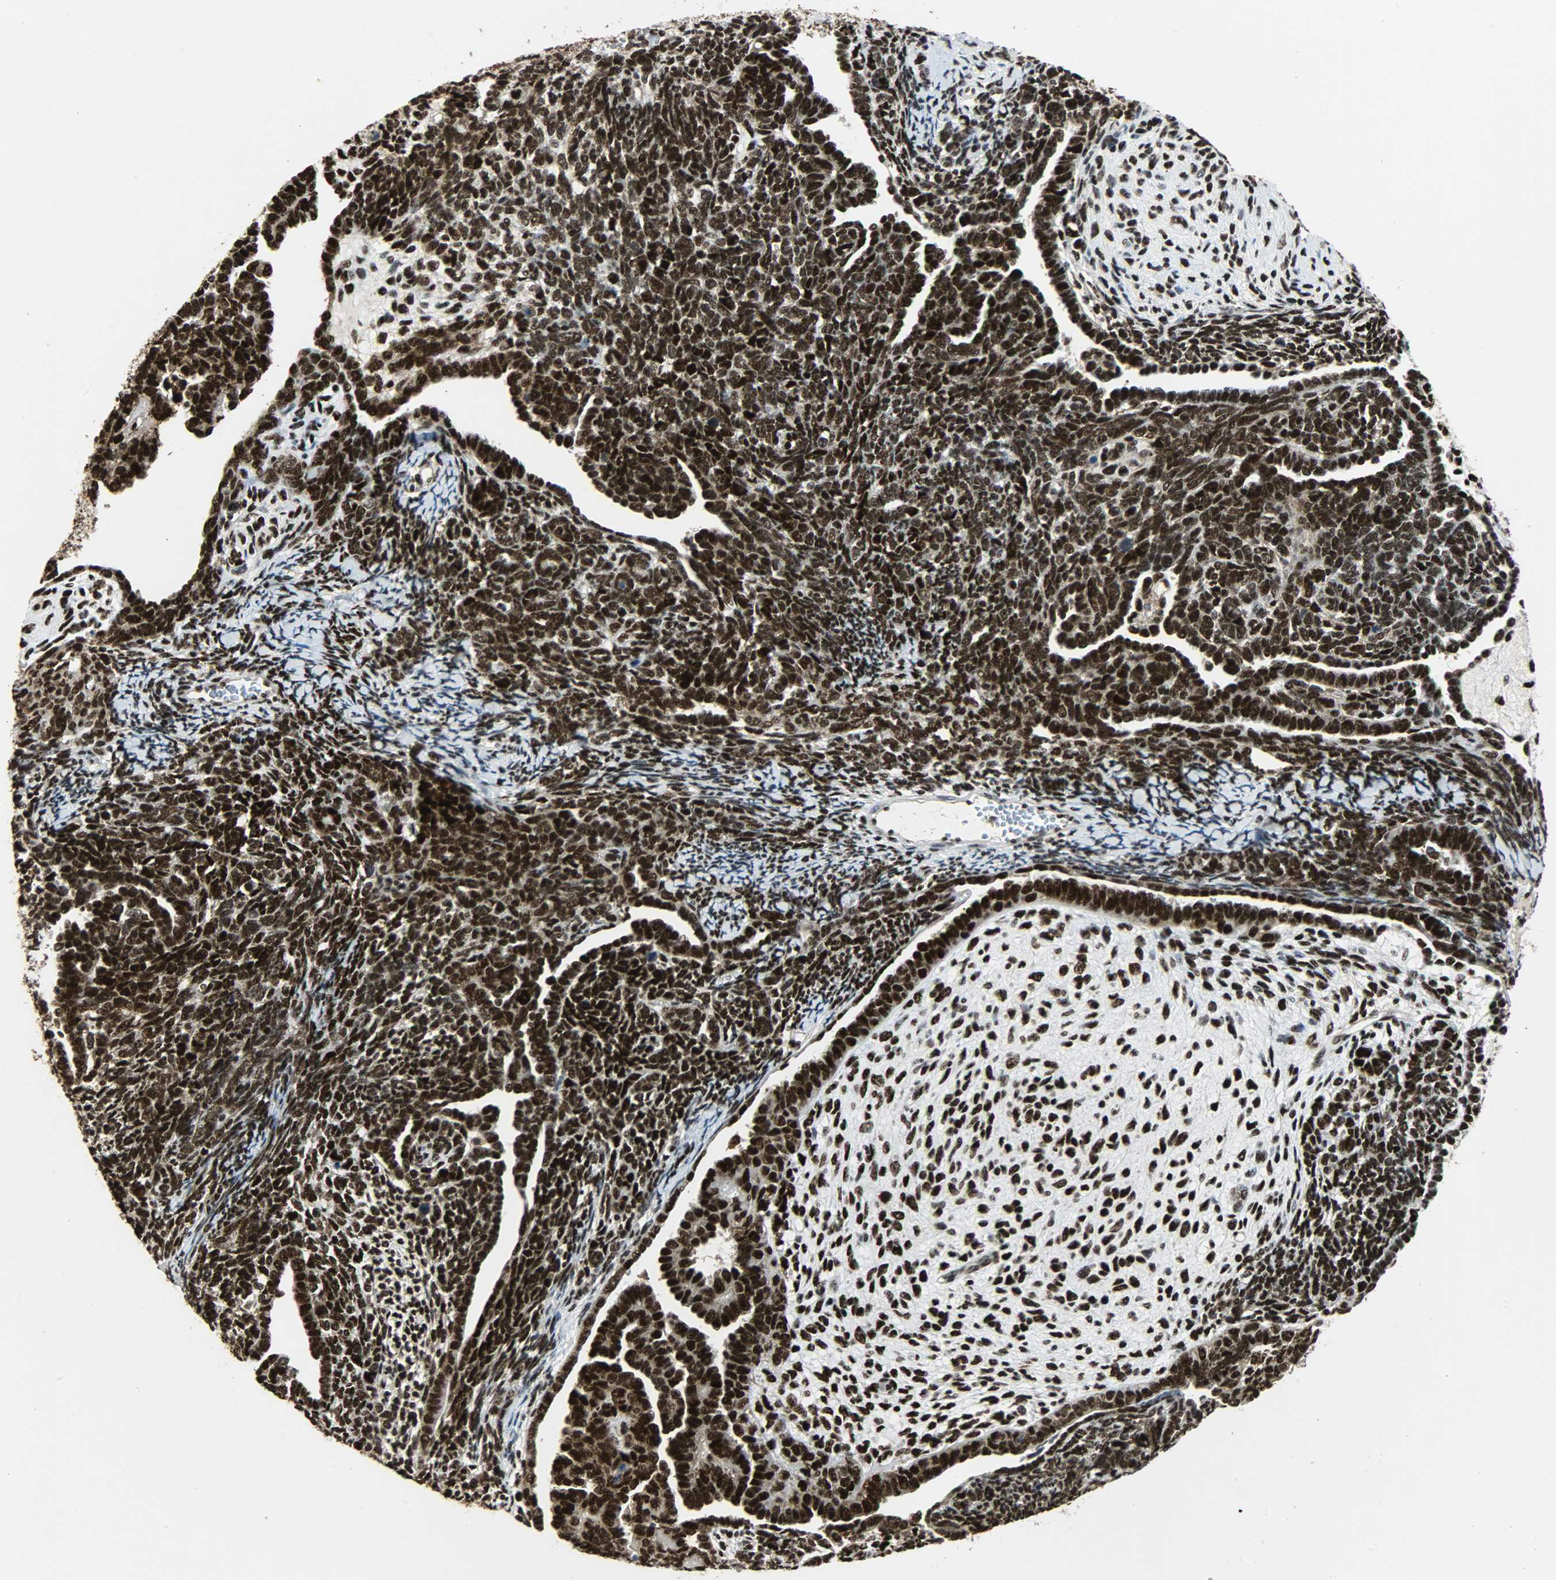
{"staining": {"intensity": "strong", "quantity": ">75%", "location": "cytoplasmic/membranous,nuclear"}, "tissue": "endometrial cancer", "cell_type": "Tumor cells", "image_type": "cancer", "snomed": [{"axis": "morphology", "description": "Neoplasm, malignant, NOS"}, {"axis": "topography", "description": "Endometrium"}], "caption": "Immunohistochemical staining of human neoplasm (malignant) (endometrial) demonstrates strong cytoplasmic/membranous and nuclear protein staining in approximately >75% of tumor cells.", "gene": "SSB", "patient": {"sex": "female", "age": 74}}